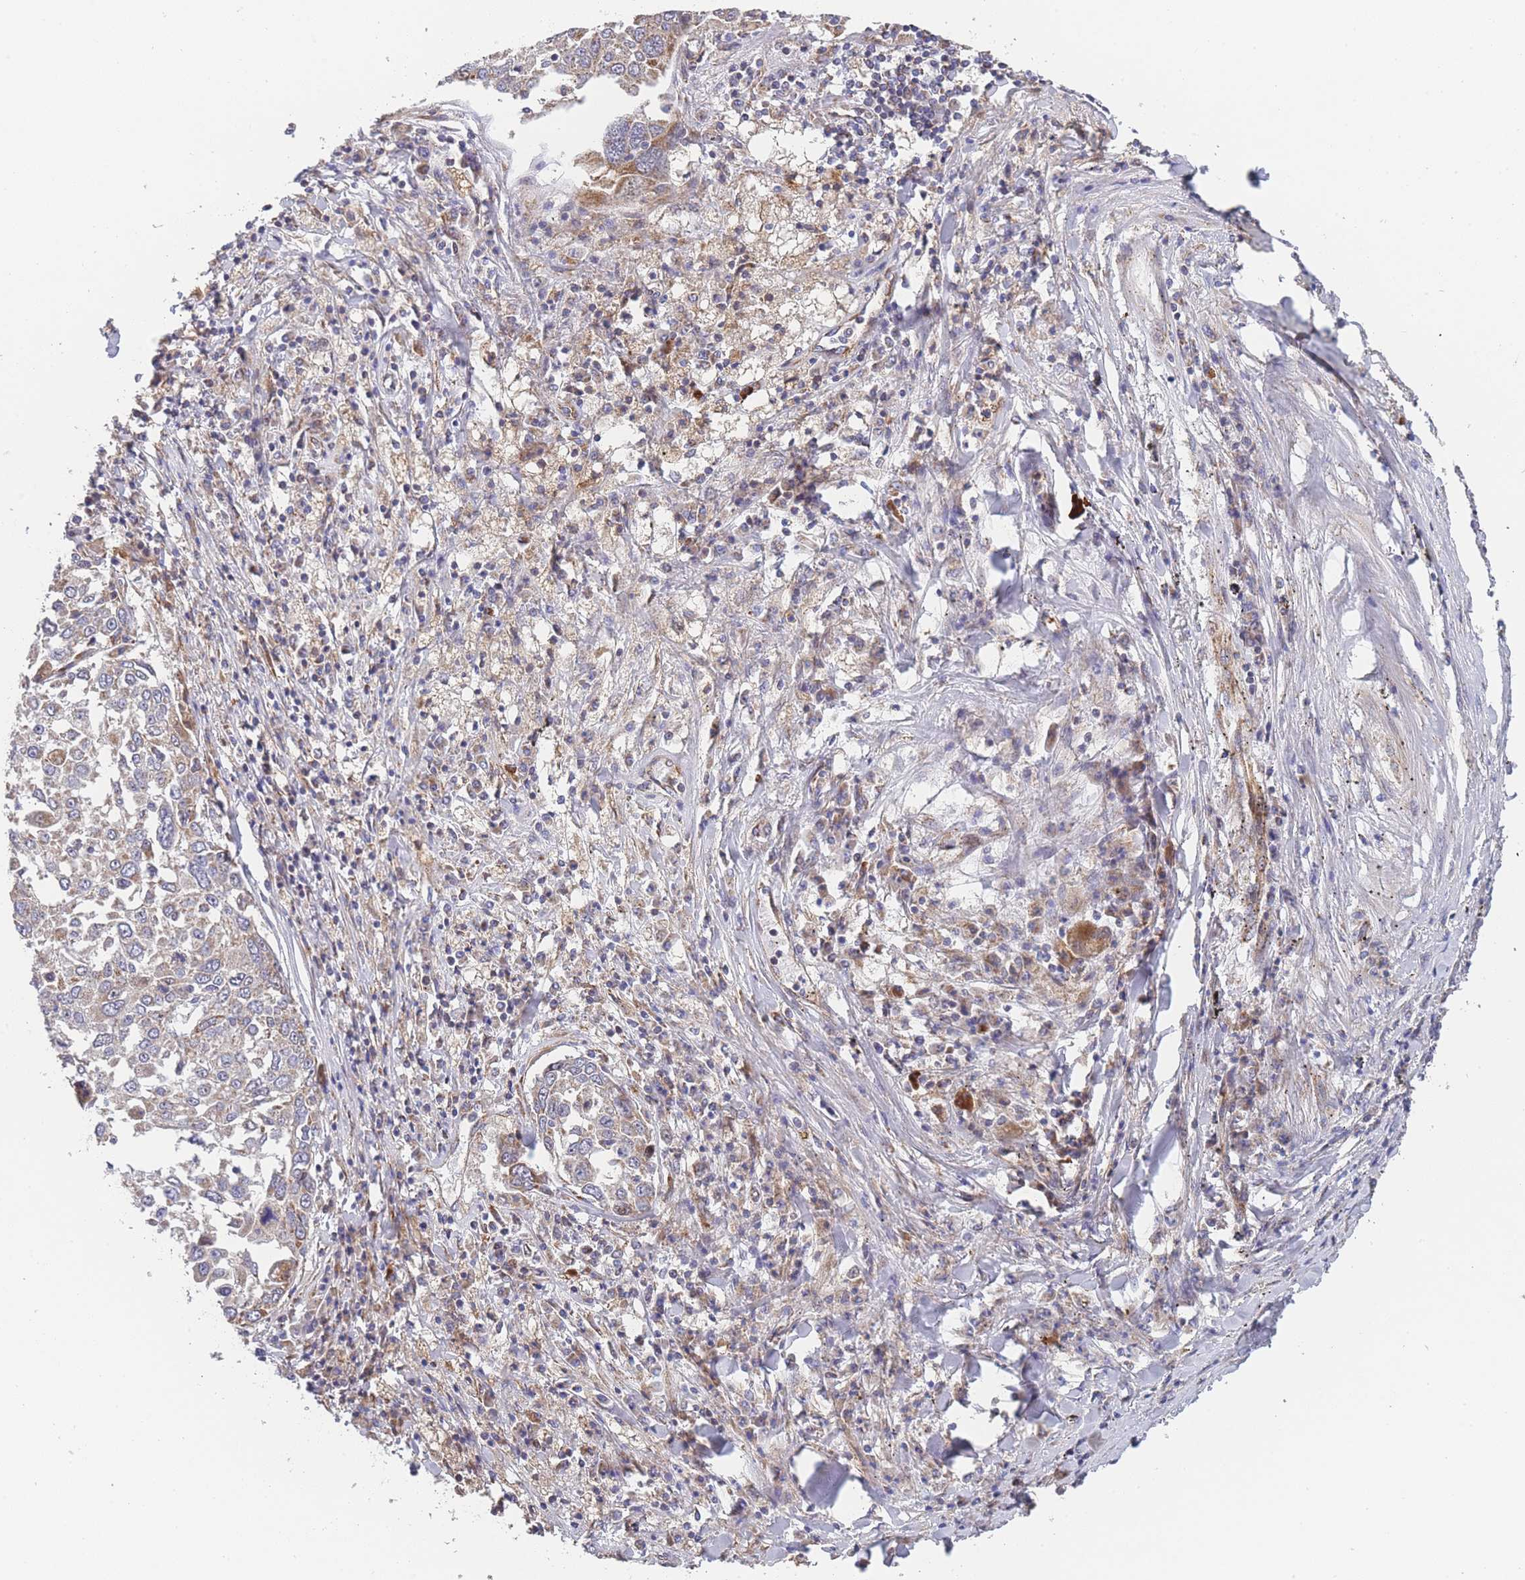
{"staining": {"intensity": "weak", "quantity": "<25%", "location": "cytoplasmic/membranous"}, "tissue": "lung cancer", "cell_type": "Tumor cells", "image_type": "cancer", "snomed": [{"axis": "morphology", "description": "Squamous cell carcinoma, NOS"}, {"axis": "topography", "description": "Lung"}], "caption": "Human lung squamous cell carcinoma stained for a protein using IHC displays no positivity in tumor cells.", "gene": "MTRES1", "patient": {"sex": "male", "age": 65}}